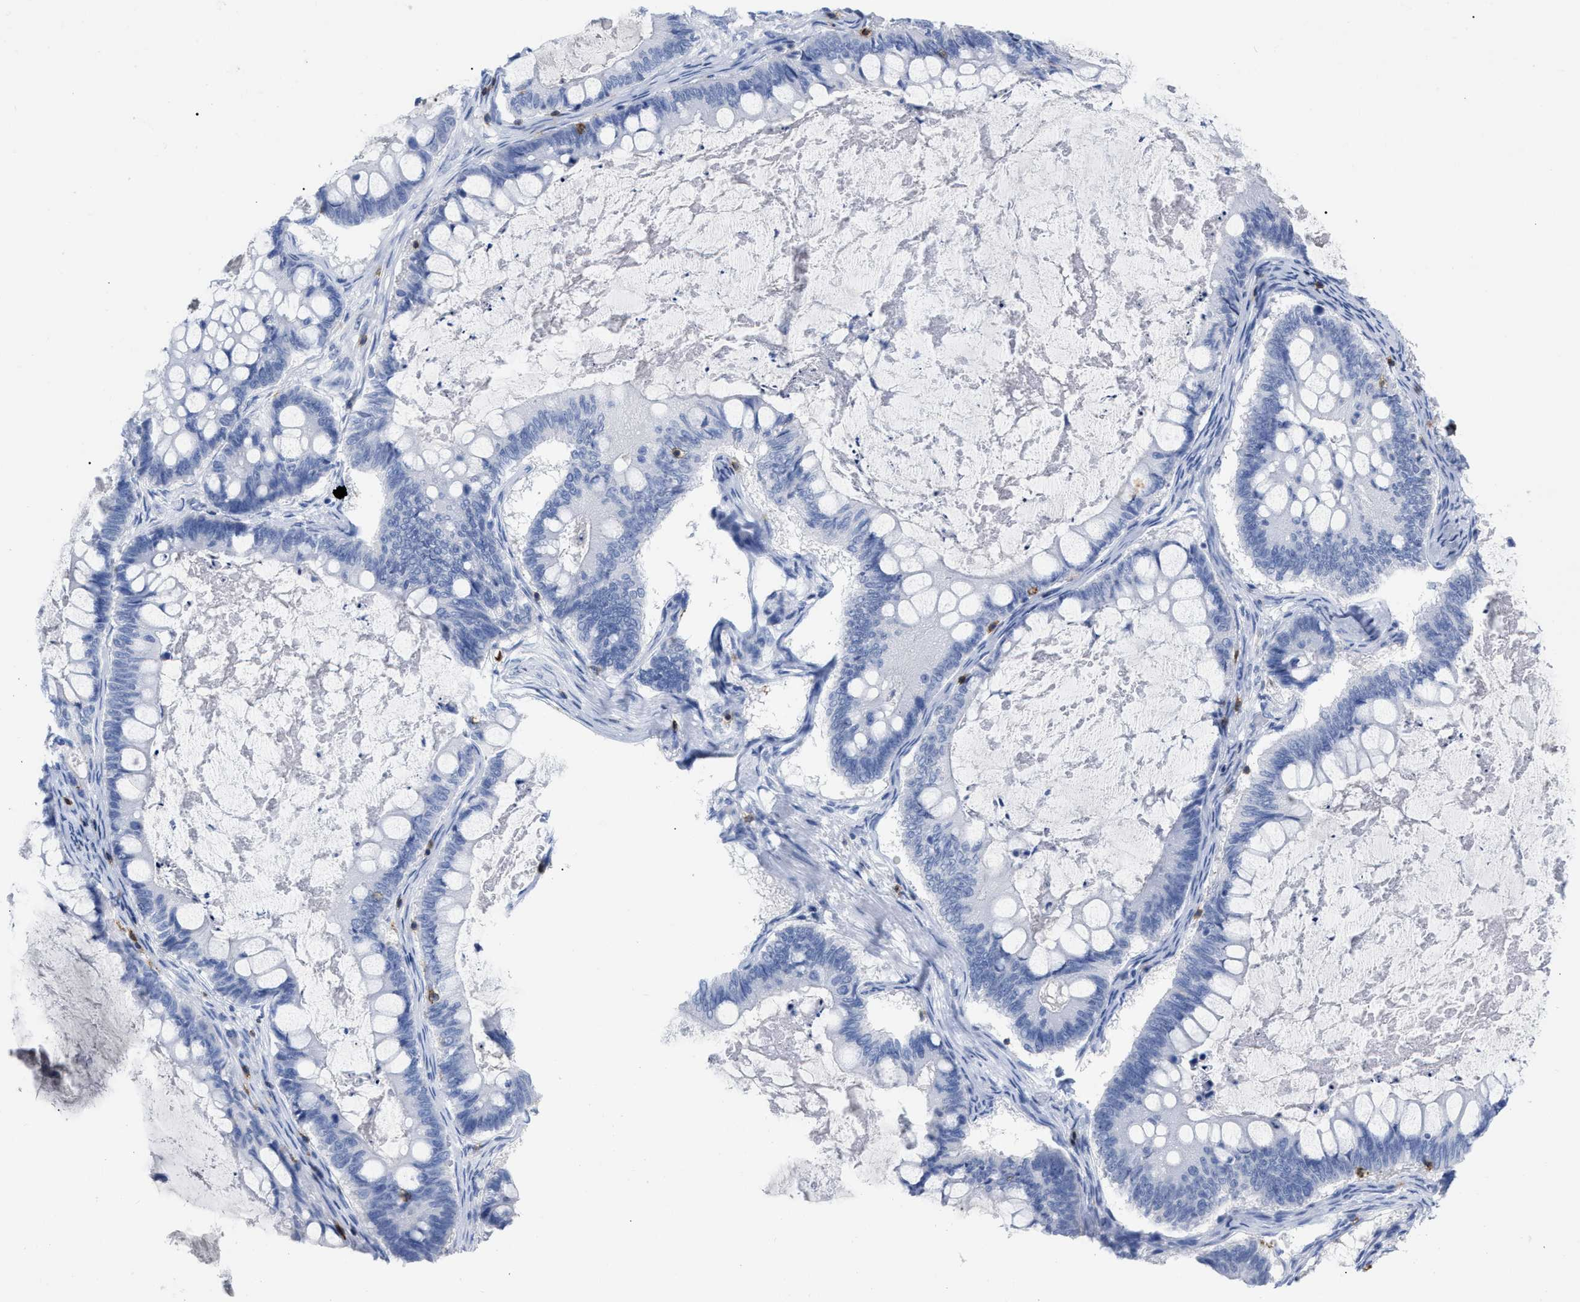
{"staining": {"intensity": "negative", "quantity": "none", "location": "none"}, "tissue": "ovarian cancer", "cell_type": "Tumor cells", "image_type": "cancer", "snomed": [{"axis": "morphology", "description": "Cystadenocarcinoma, mucinous, NOS"}, {"axis": "topography", "description": "Ovary"}], "caption": "IHC micrograph of ovarian cancer stained for a protein (brown), which demonstrates no expression in tumor cells.", "gene": "CD5", "patient": {"sex": "female", "age": 61}}